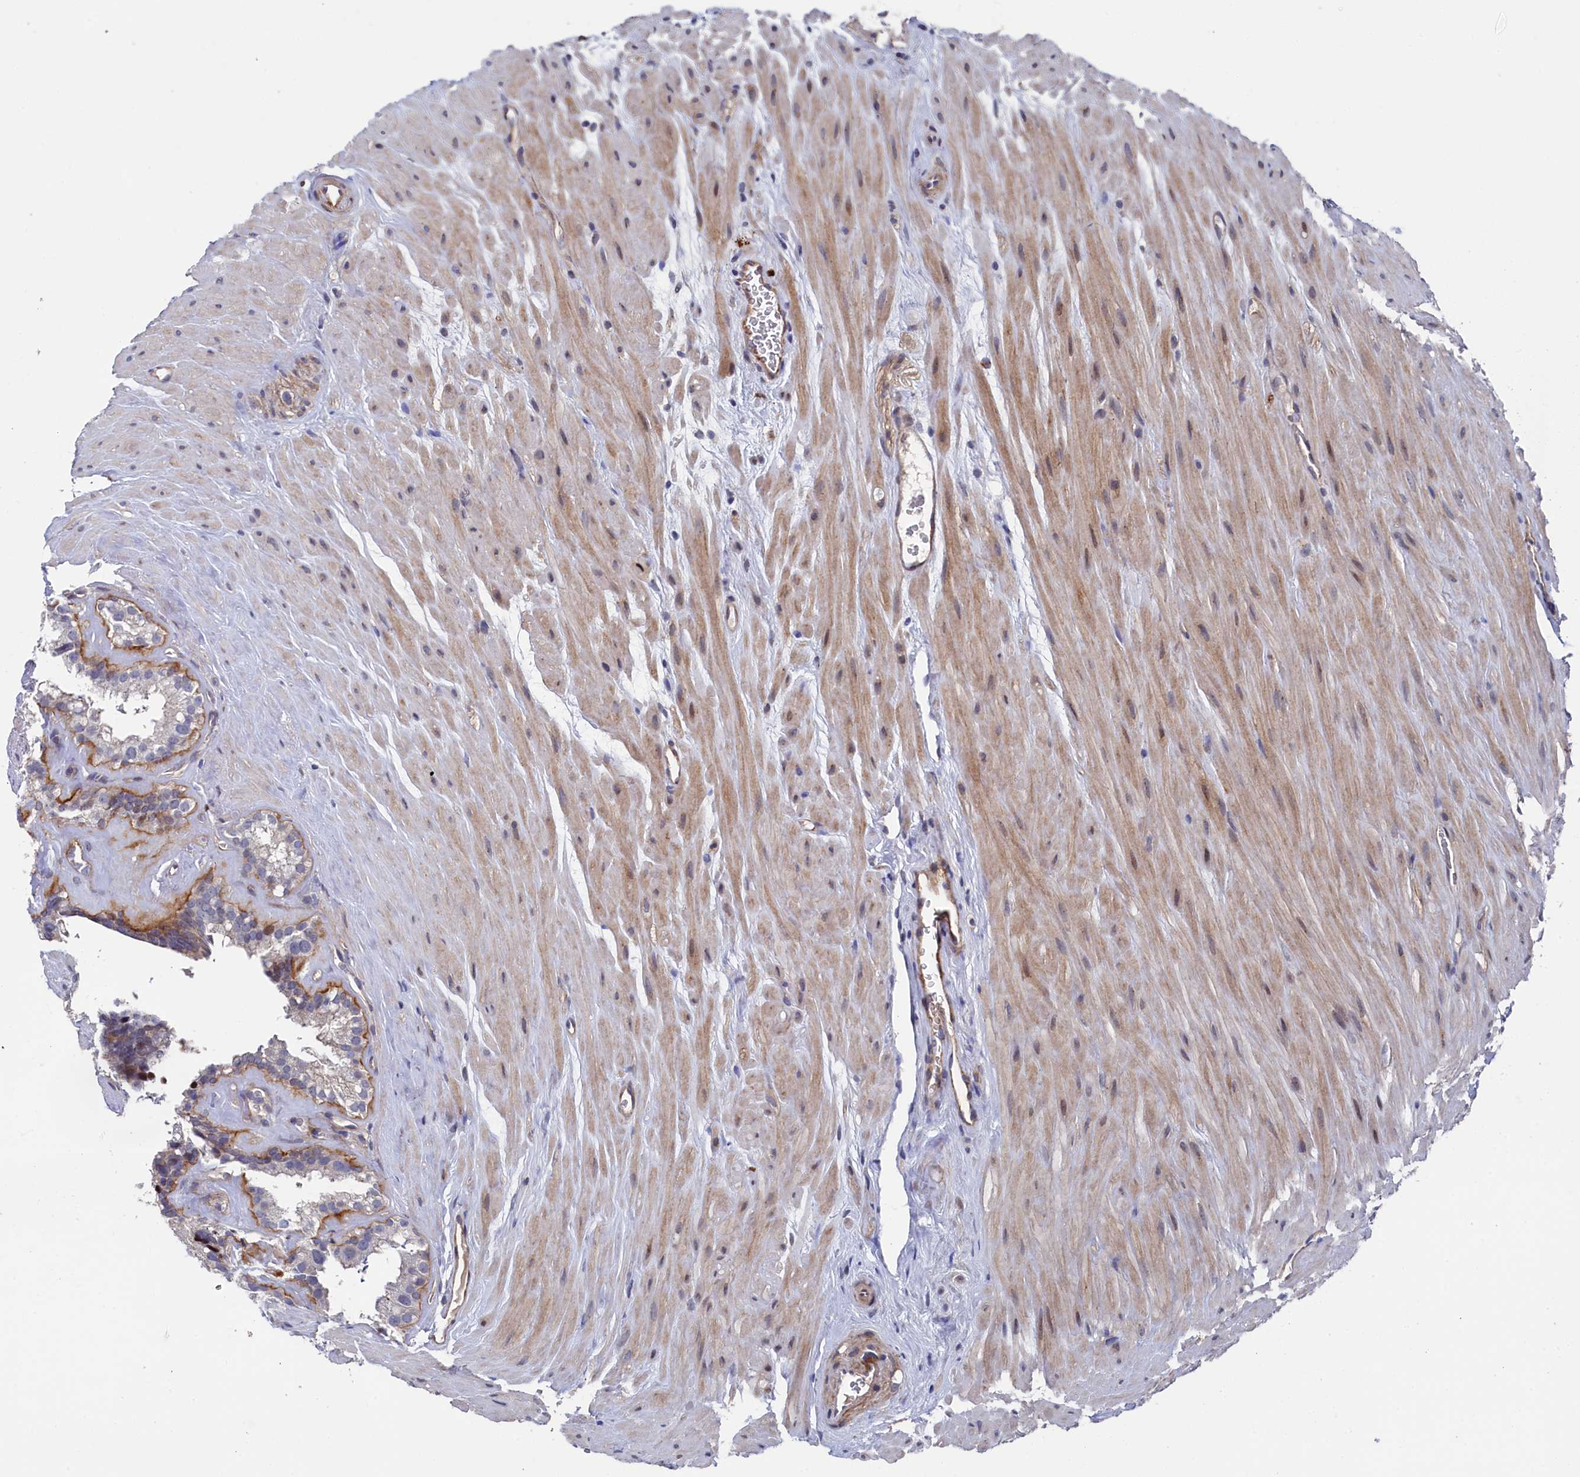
{"staining": {"intensity": "weak", "quantity": "<25%", "location": "cytoplasmic/membranous"}, "tissue": "seminal vesicle", "cell_type": "Glandular cells", "image_type": "normal", "snomed": [{"axis": "morphology", "description": "Normal tissue, NOS"}, {"axis": "topography", "description": "Prostate"}, {"axis": "topography", "description": "Seminal veicle"}], "caption": "DAB immunohistochemical staining of normal seminal vesicle exhibits no significant staining in glandular cells. The staining was performed using DAB to visualize the protein expression in brown, while the nuclei were stained in blue with hematoxylin (Magnification: 20x).", "gene": "ZNF891", "patient": {"sex": "male", "age": 59}}